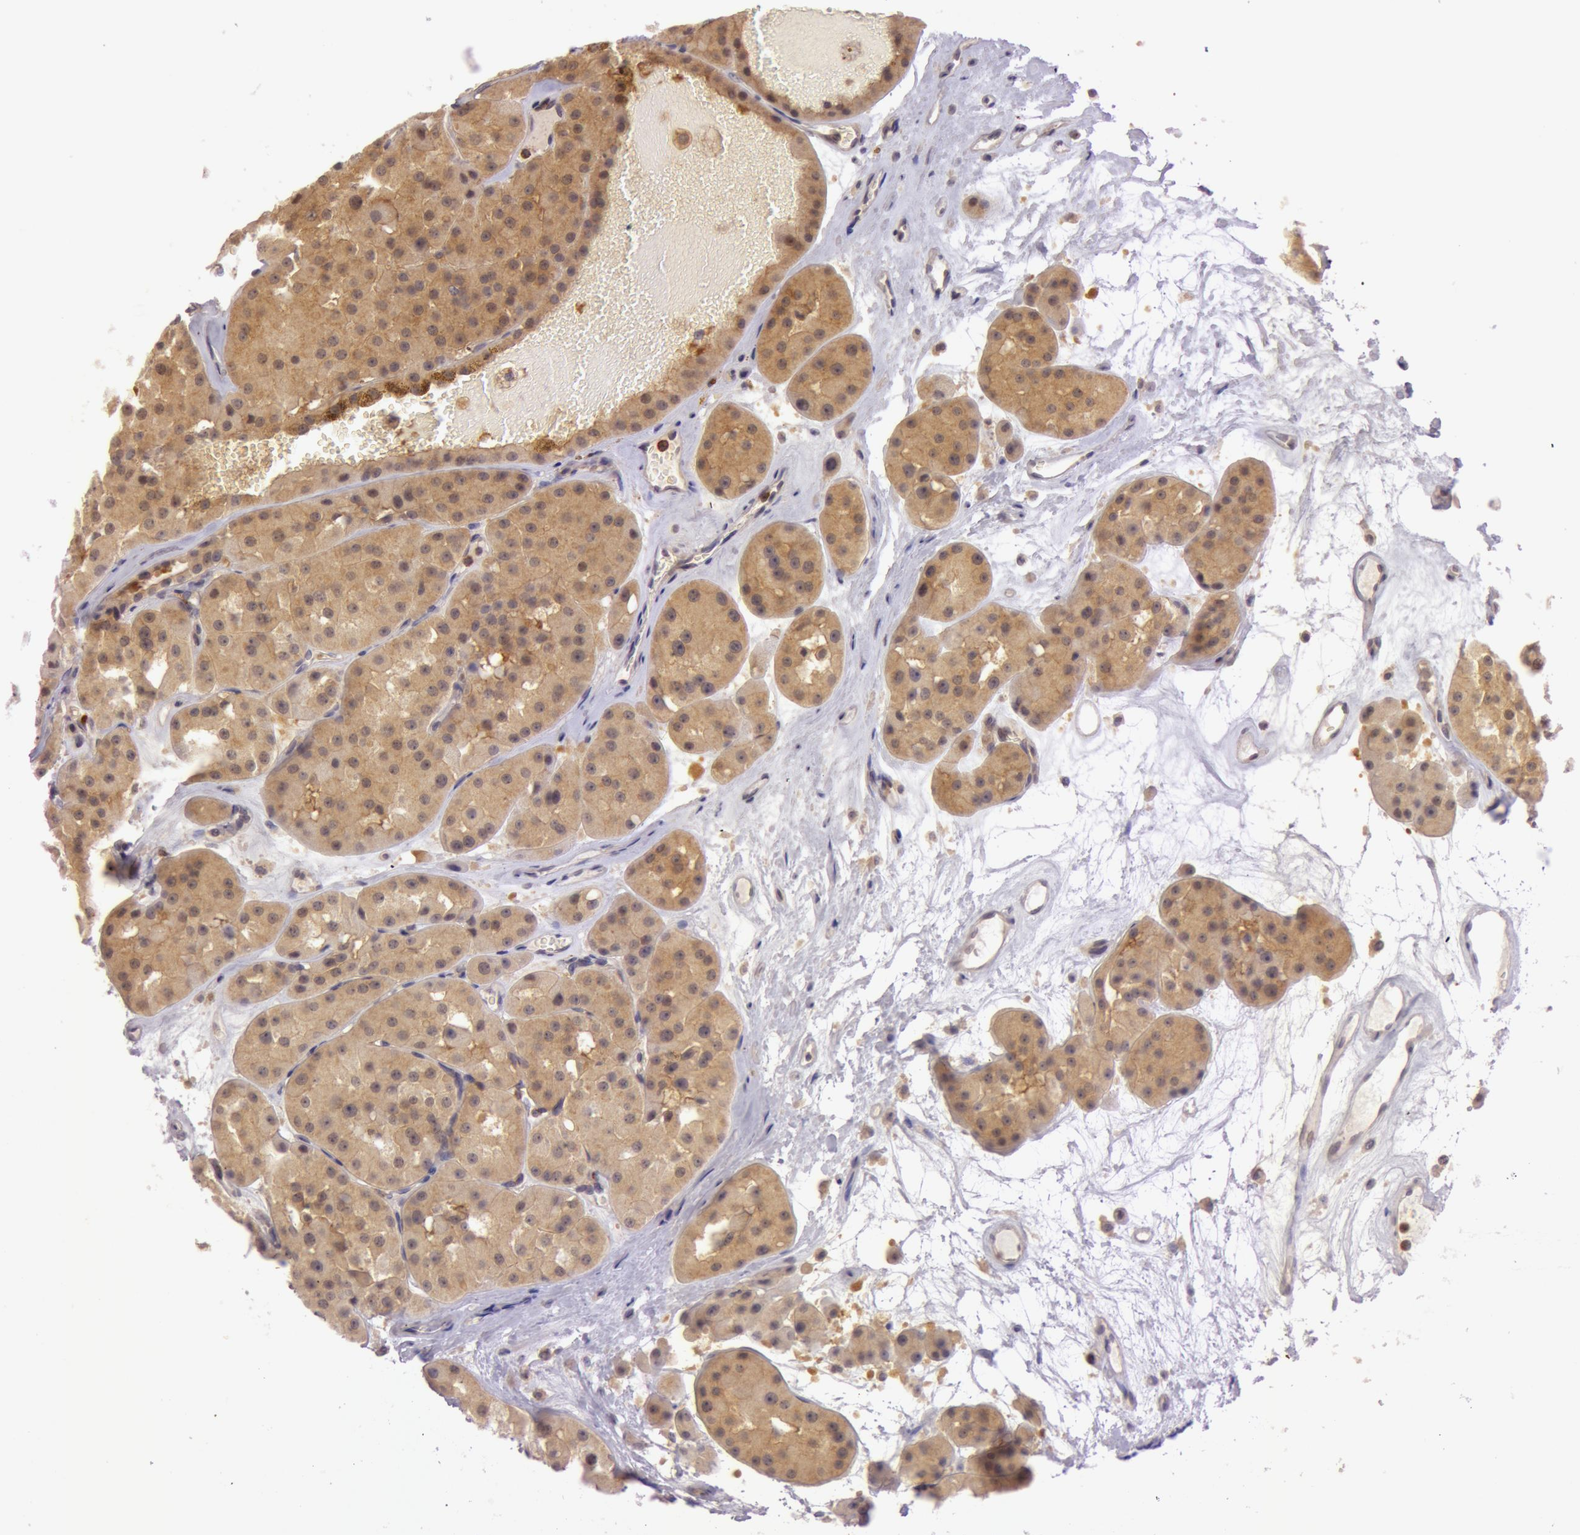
{"staining": {"intensity": "moderate", "quantity": ">75%", "location": "cytoplasmic/membranous"}, "tissue": "renal cancer", "cell_type": "Tumor cells", "image_type": "cancer", "snomed": [{"axis": "morphology", "description": "Adenocarcinoma, uncertain malignant potential"}, {"axis": "topography", "description": "Kidney"}], "caption": "This photomicrograph exhibits IHC staining of renal cancer, with medium moderate cytoplasmic/membranous expression in about >75% of tumor cells.", "gene": "ATG2B", "patient": {"sex": "male", "age": 63}}